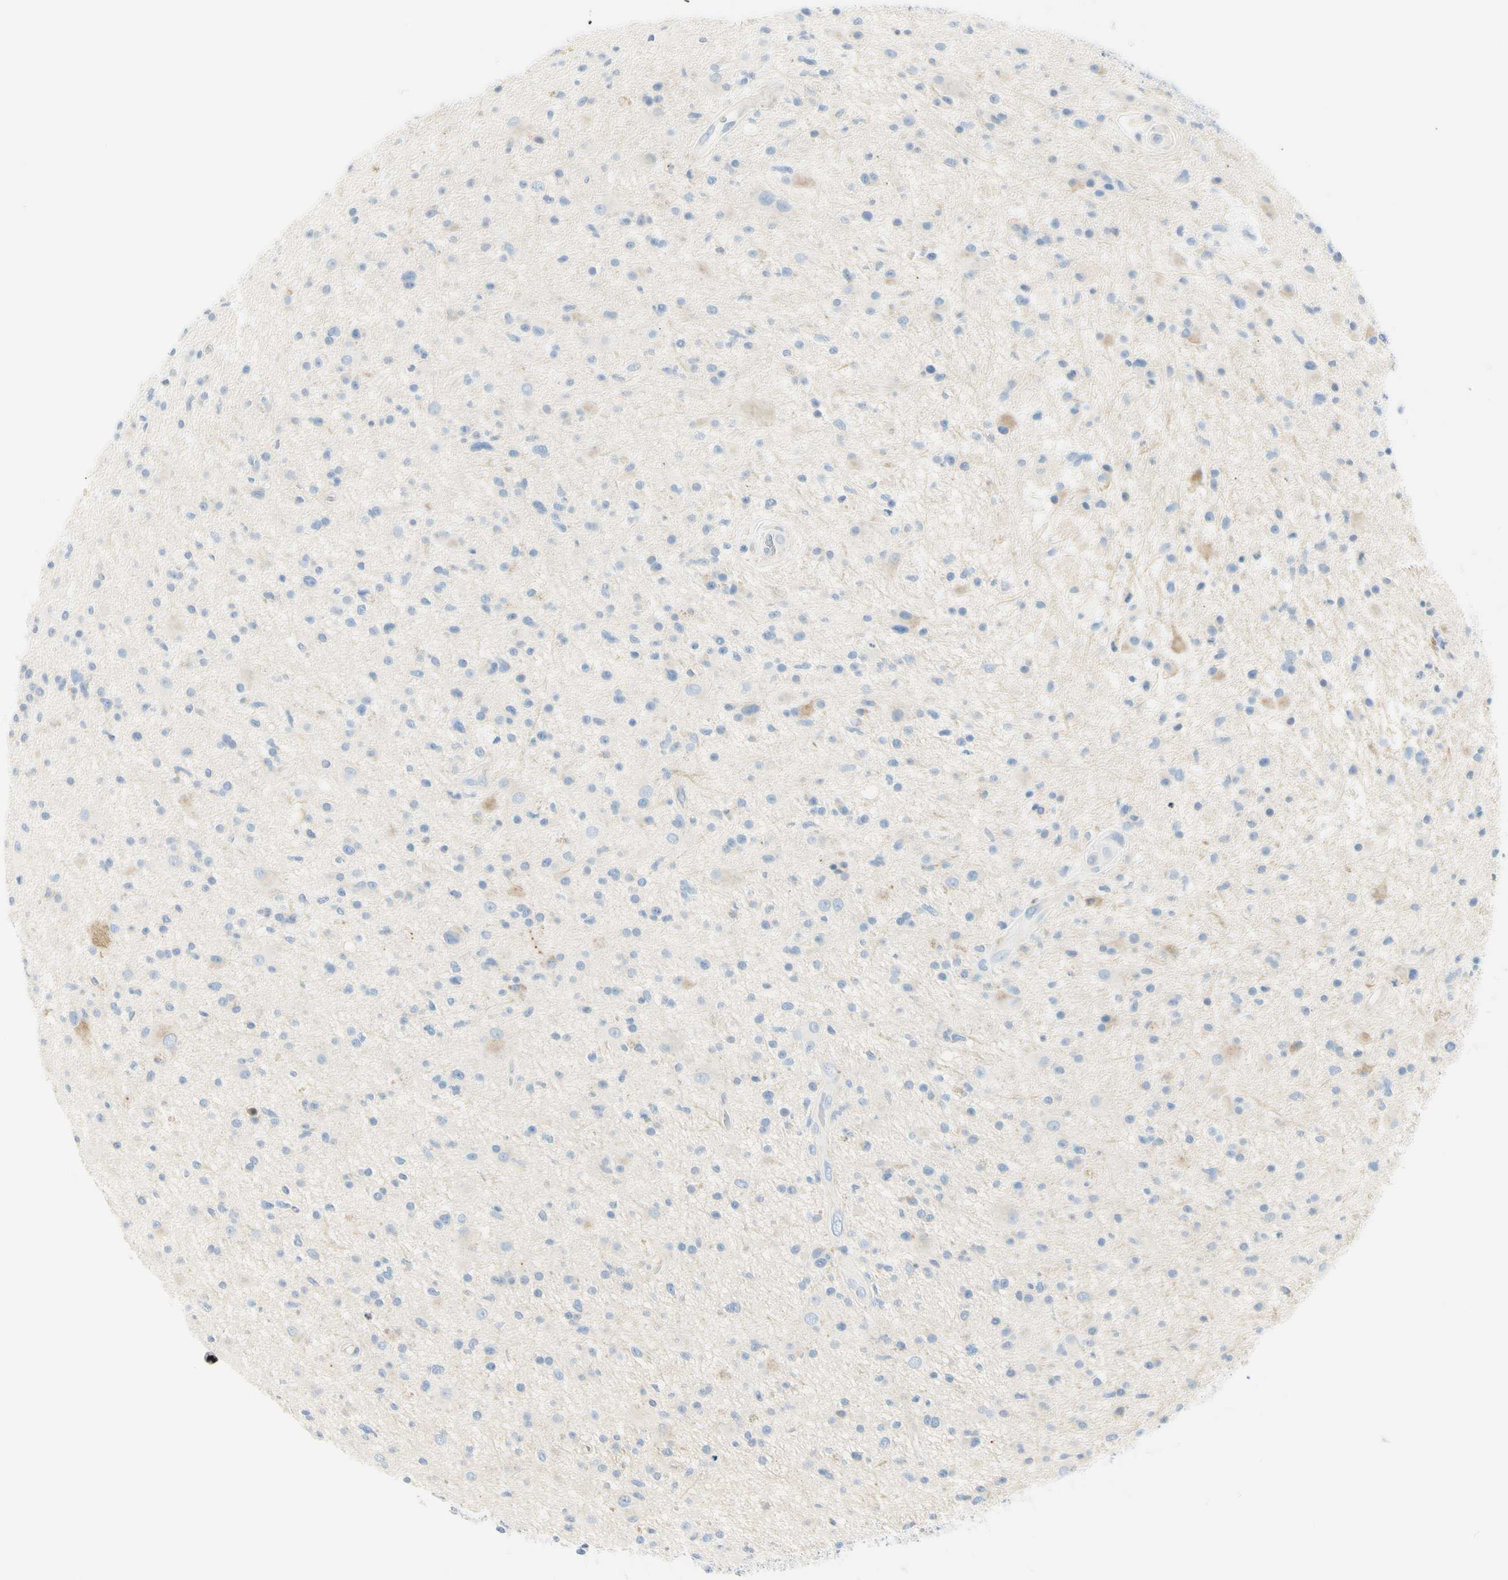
{"staining": {"intensity": "negative", "quantity": "none", "location": "none"}, "tissue": "glioma", "cell_type": "Tumor cells", "image_type": "cancer", "snomed": [{"axis": "morphology", "description": "Glioma, malignant, High grade"}, {"axis": "topography", "description": "Brain"}], "caption": "This is an immunohistochemistry (IHC) photomicrograph of human glioma. There is no staining in tumor cells.", "gene": "TNFSF11", "patient": {"sex": "male", "age": 33}}